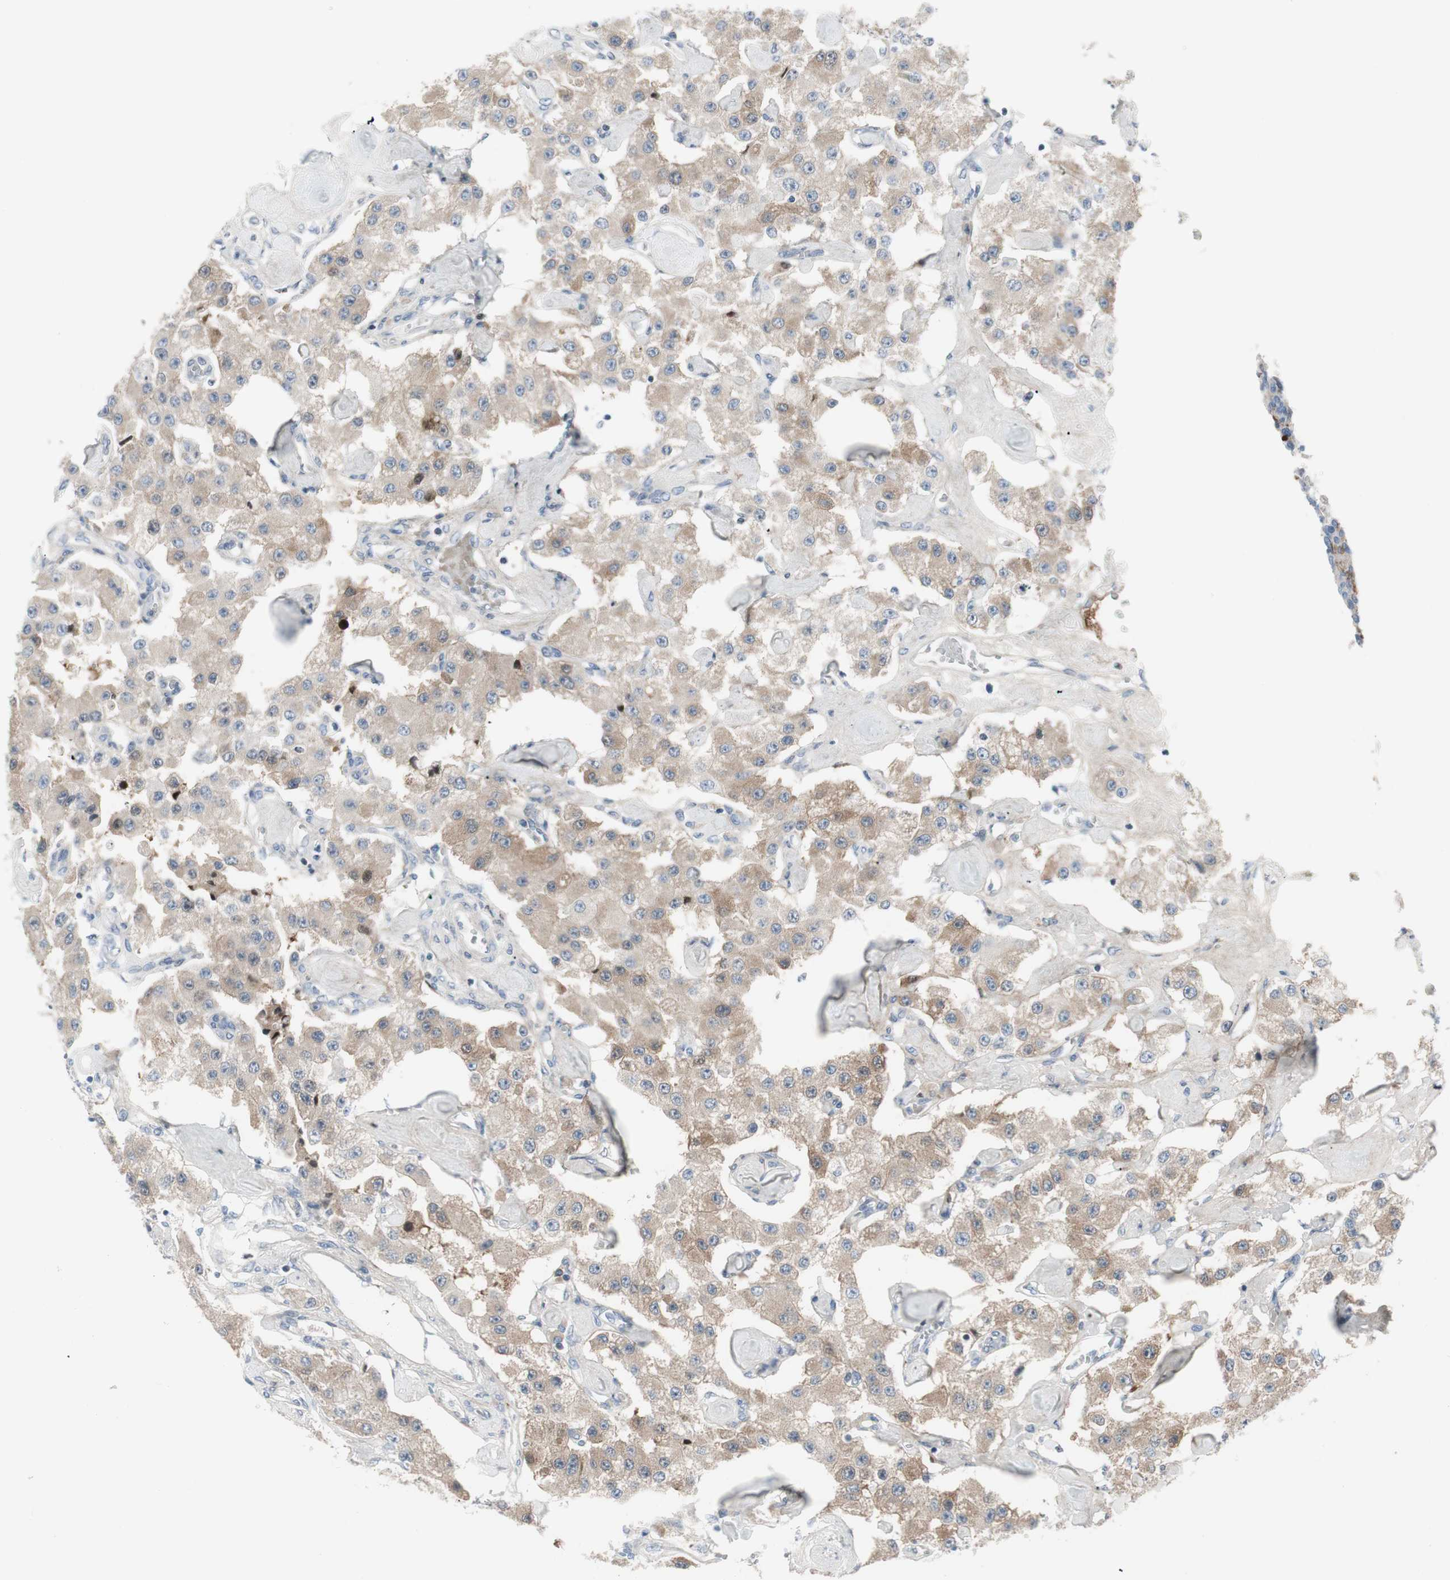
{"staining": {"intensity": "weak", "quantity": ">75%", "location": "cytoplasmic/membranous"}, "tissue": "carcinoid", "cell_type": "Tumor cells", "image_type": "cancer", "snomed": [{"axis": "morphology", "description": "Carcinoid, malignant, NOS"}, {"axis": "topography", "description": "Pancreas"}], "caption": "The image shows a brown stain indicating the presence of a protein in the cytoplasmic/membranous of tumor cells in carcinoid.", "gene": "PIGR", "patient": {"sex": "male", "age": 41}}